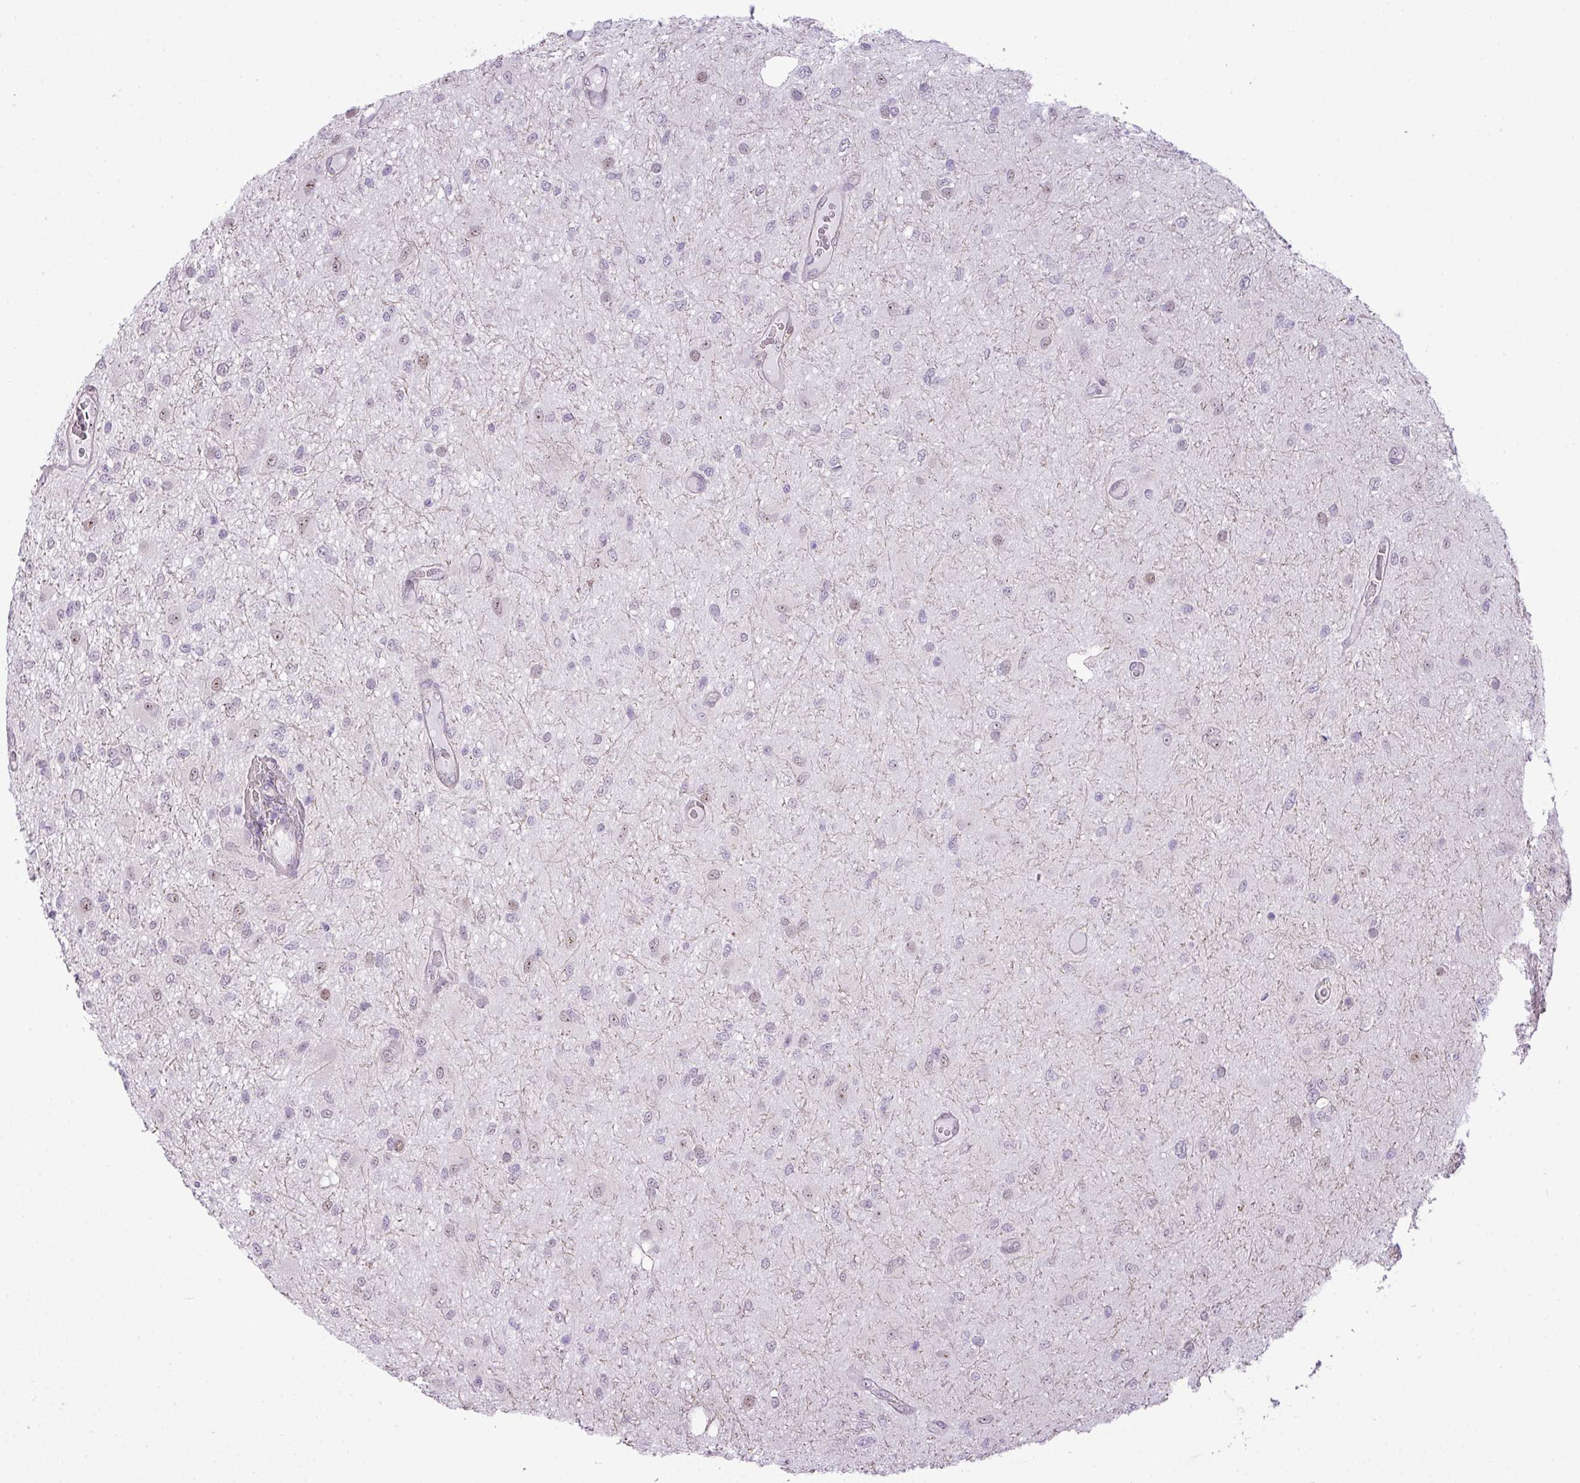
{"staining": {"intensity": "weak", "quantity": "<25%", "location": "nuclear"}, "tissue": "glioma", "cell_type": "Tumor cells", "image_type": "cancer", "snomed": [{"axis": "morphology", "description": "Glioma, malignant, Low grade"}, {"axis": "topography", "description": "Cerebellum"}], "caption": "Tumor cells are negative for brown protein staining in malignant low-grade glioma. (DAB (3,3'-diaminobenzidine) immunohistochemistry (IHC), high magnification).", "gene": "MAK16", "patient": {"sex": "female", "age": 5}}